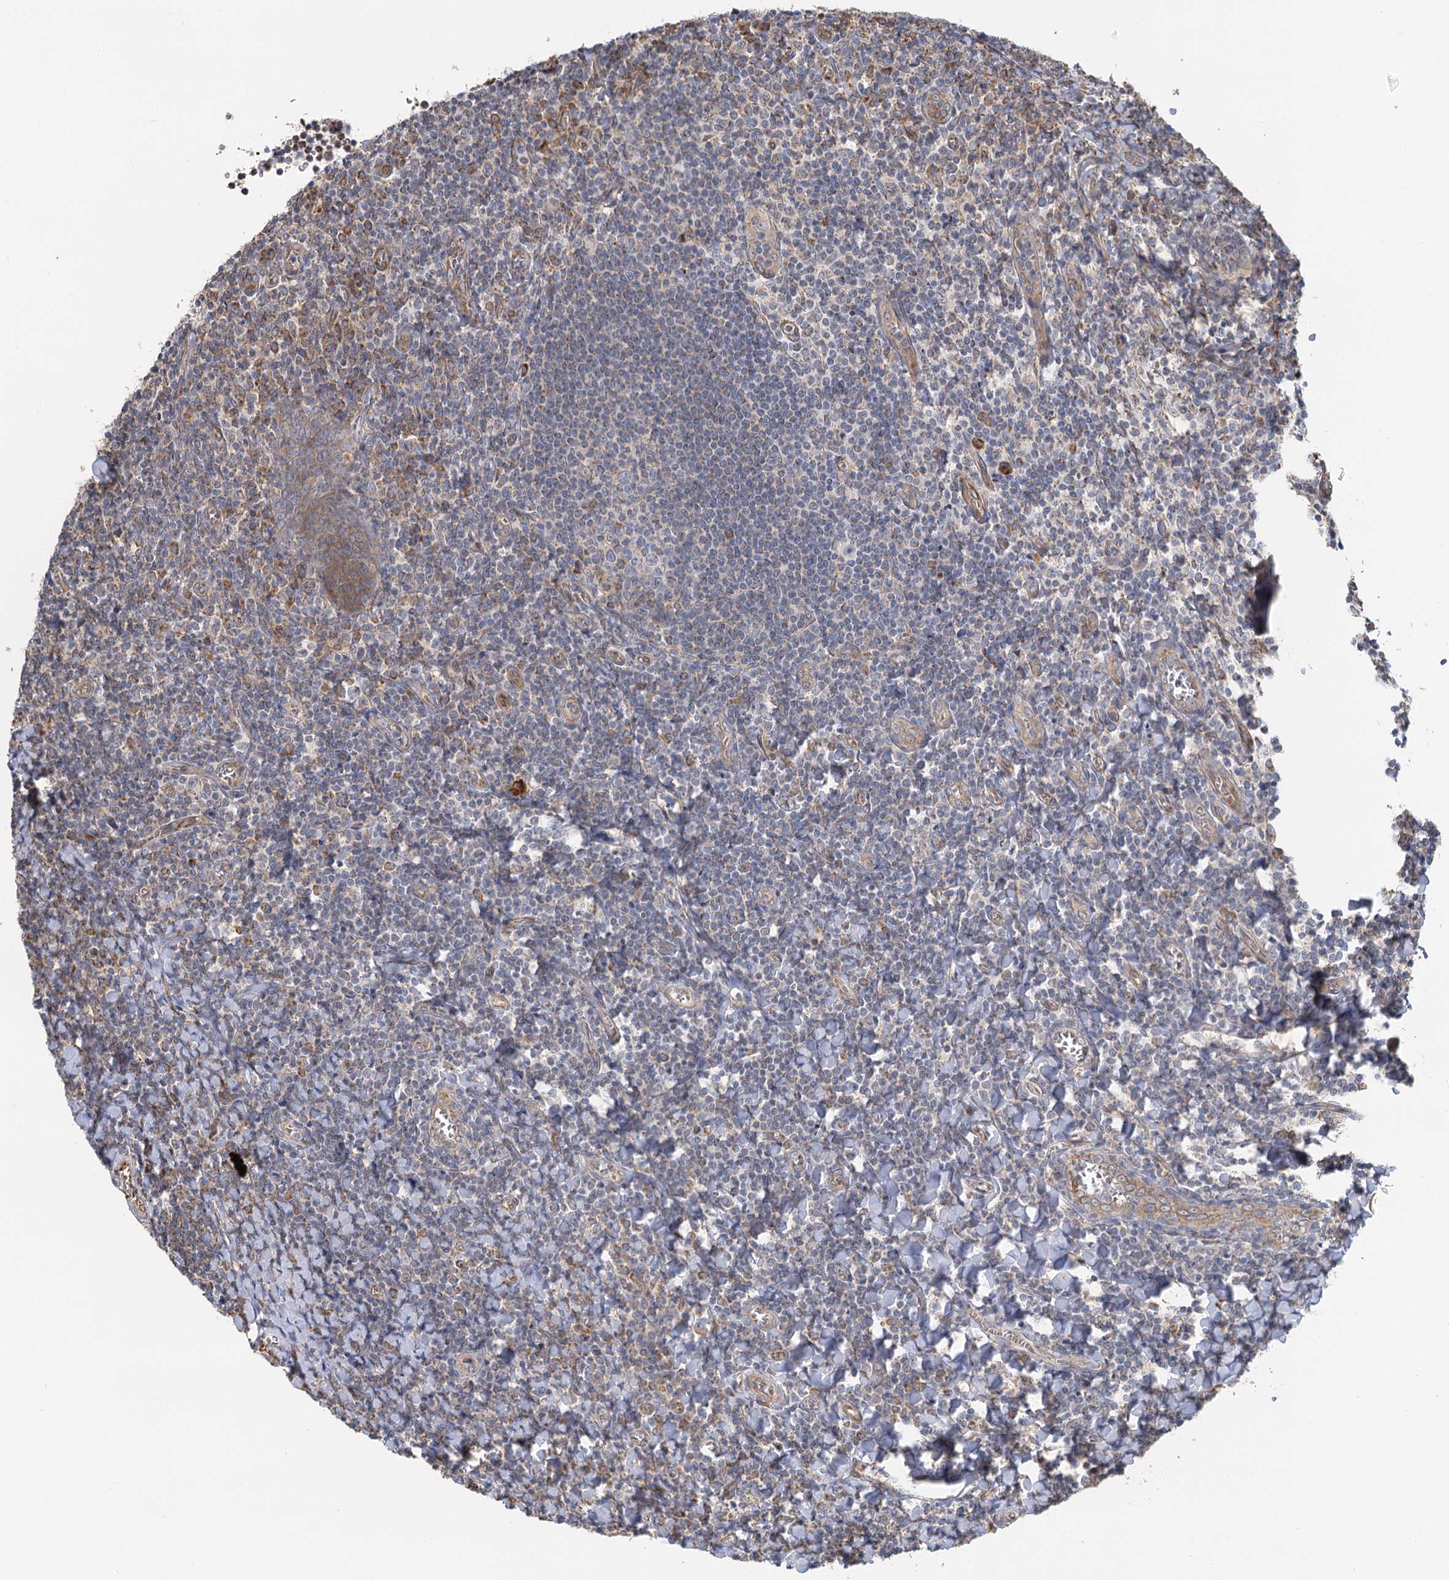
{"staining": {"intensity": "moderate", "quantity": "<25%", "location": "cytoplasmic/membranous"}, "tissue": "tonsil", "cell_type": "Germinal center cells", "image_type": "normal", "snomed": [{"axis": "morphology", "description": "Normal tissue, NOS"}, {"axis": "topography", "description": "Tonsil"}], "caption": "Immunohistochemical staining of unremarkable tonsil reveals low levels of moderate cytoplasmic/membranous positivity in about <25% of germinal center cells. (brown staining indicates protein expression, while blue staining denotes nuclei).", "gene": "IL11RA", "patient": {"sex": "male", "age": 27}}